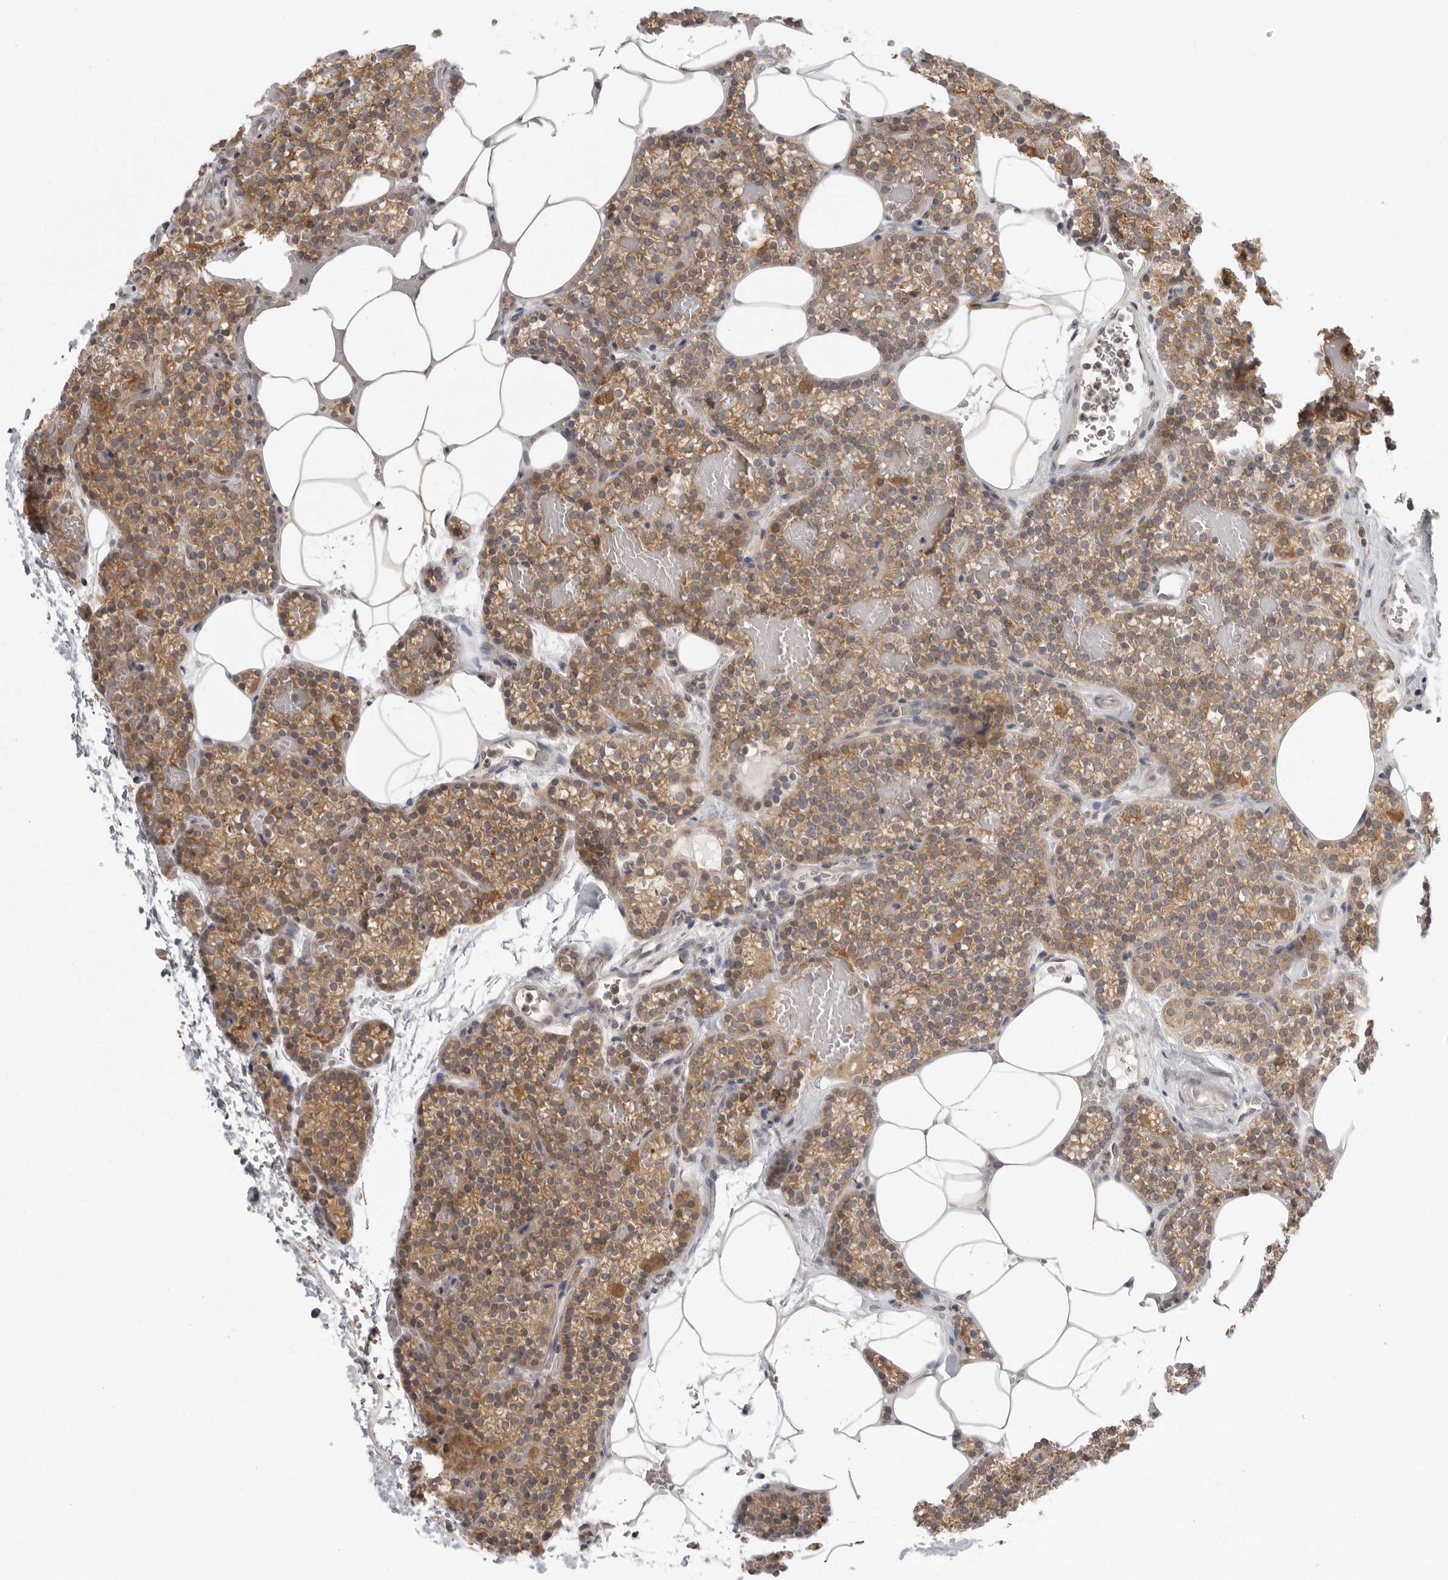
{"staining": {"intensity": "moderate", "quantity": ">75%", "location": "cytoplasmic/membranous"}, "tissue": "parathyroid gland", "cell_type": "Glandular cells", "image_type": "normal", "snomed": [{"axis": "morphology", "description": "Normal tissue, NOS"}, {"axis": "topography", "description": "Parathyroid gland"}], "caption": "Immunohistochemistry (IHC) (DAB) staining of unremarkable parathyroid gland exhibits moderate cytoplasmic/membranous protein staining in approximately >75% of glandular cells.", "gene": "PRRC2A", "patient": {"sex": "male", "age": 58}}